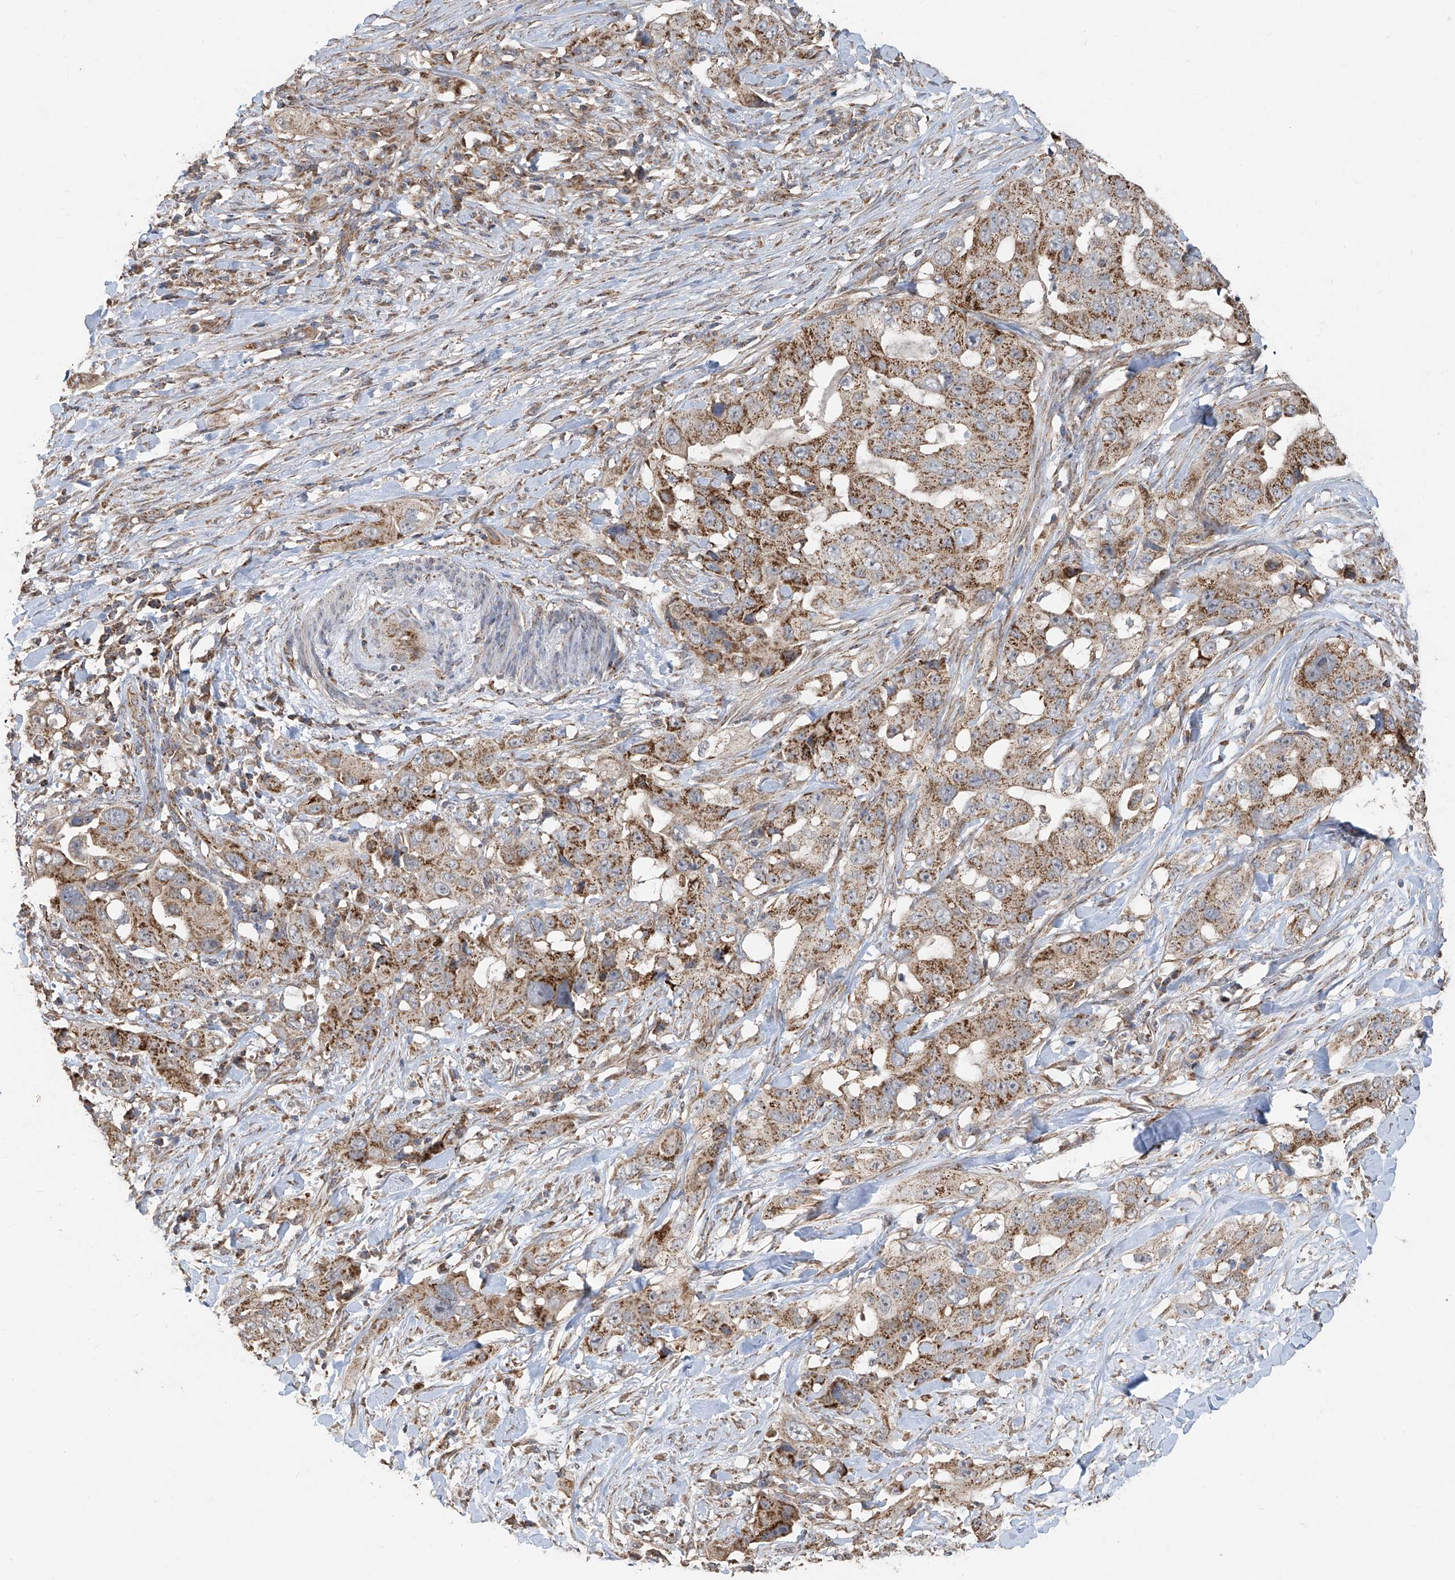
{"staining": {"intensity": "moderate", "quantity": ">75%", "location": "cytoplasmic/membranous"}, "tissue": "lung cancer", "cell_type": "Tumor cells", "image_type": "cancer", "snomed": [{"axis": "morphology", "description": "Adenocarcinoma, NOS"}, {"axis": "topography", "description": "Lung"}], "caption": "Immunohistochemical staining of adenocarcinoma (lung) displays moderate cytoplasmic/membranous protein expression in approximately >75% of tumor cells.", "gene": "UQCC1", "patient": {"sex": "female", "age": 51}}